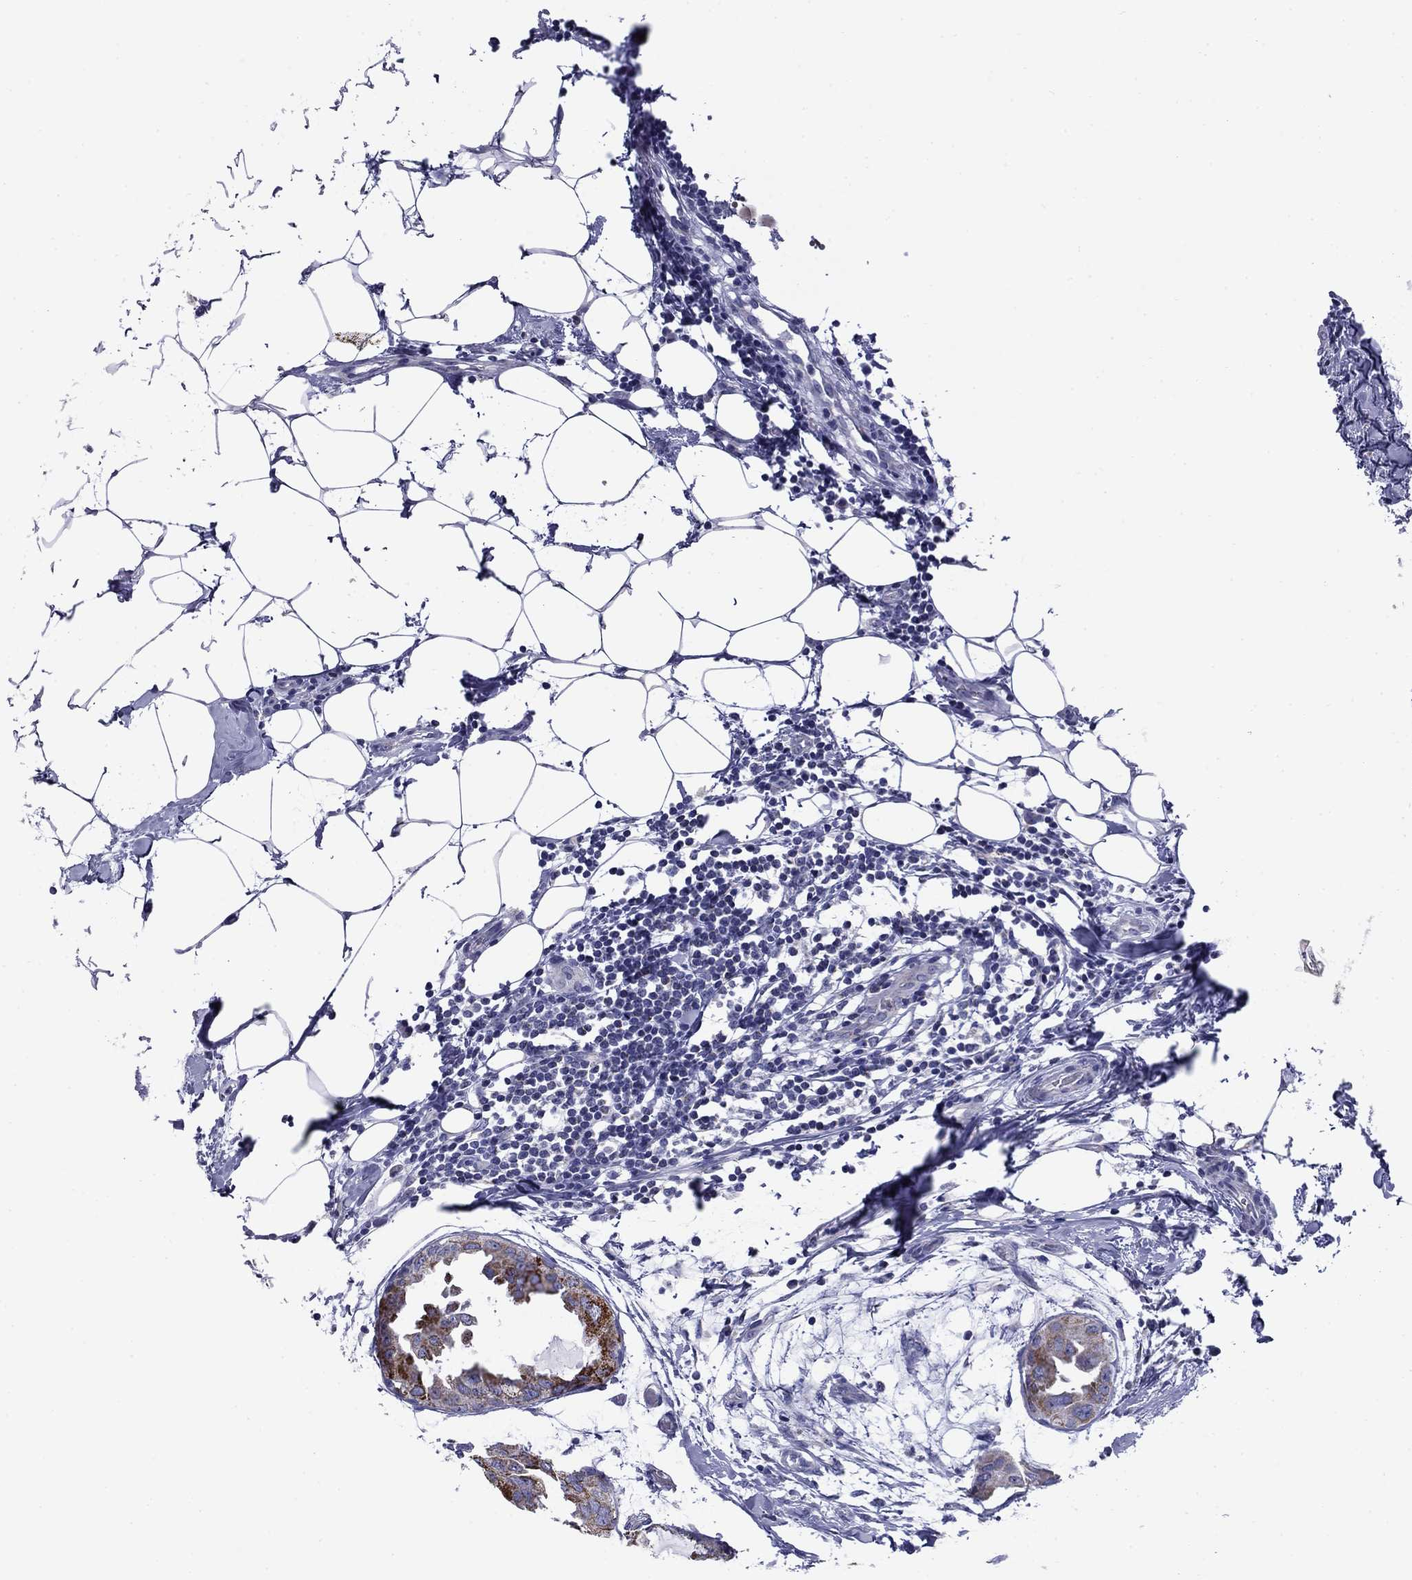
{"staining": {"intensity": "moderate", "quantity": "<25%", "location": "cytoplasmic/membranous"}, "tissue": "breast cancer", "cell_type": "Tumor cells", "image_type": "cancer", "snomed": [{"axis": "morphology", "description": "Normal tissue, NOS"}, {"axis": "morphology", "description": "Duct carcinoma"}, {"axis": "topography", "description": "Breast"}], "caption": "Immunohistochemistry (DAB) staining of human breast cancer (invasive ductal carcinoma) shows moderate cytoplasmic/membranous protein staining in about <25% of tumor cells.", "gene": "ACADSB", "patient": {"sex": "female", "age": 40}}